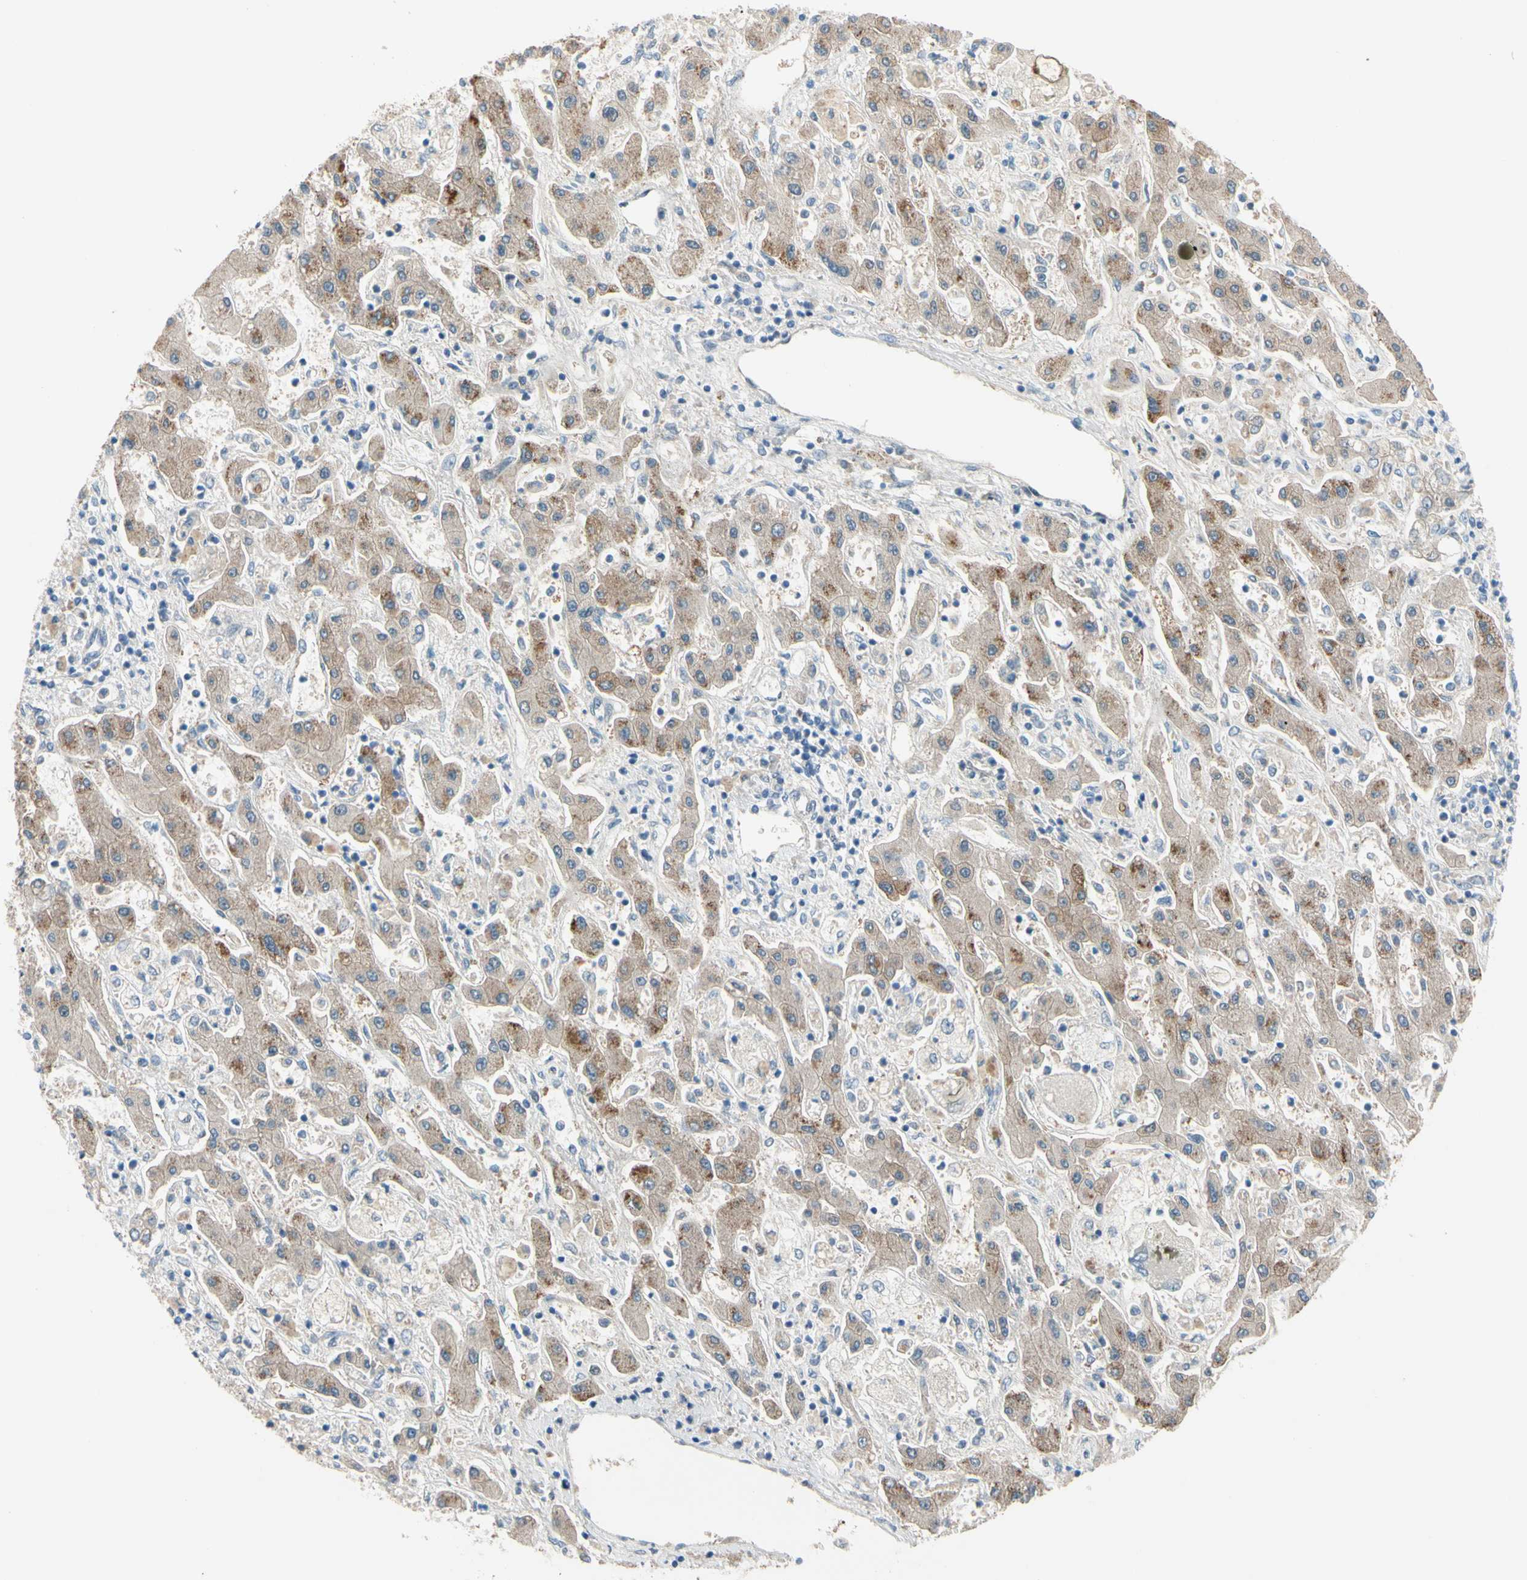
{"staining": {"intensity": "negative", "quantity": "none", "location": "none"}, "tissue": "liver cancer", "cell_type": "Tumor cells", "image_type": "cancer", "snomed": [{"axis": "morphology", "description": "Cholangiocarcinoma"}, {"axis": "topography", "description": "Liver"}], "caption": "An image of cholangiocarcinoma (liver) stained for a protein reveals no brown staining in tumor cells.", "gene": "CFAP36", "patient": {"sex": "male", "age": 50}}